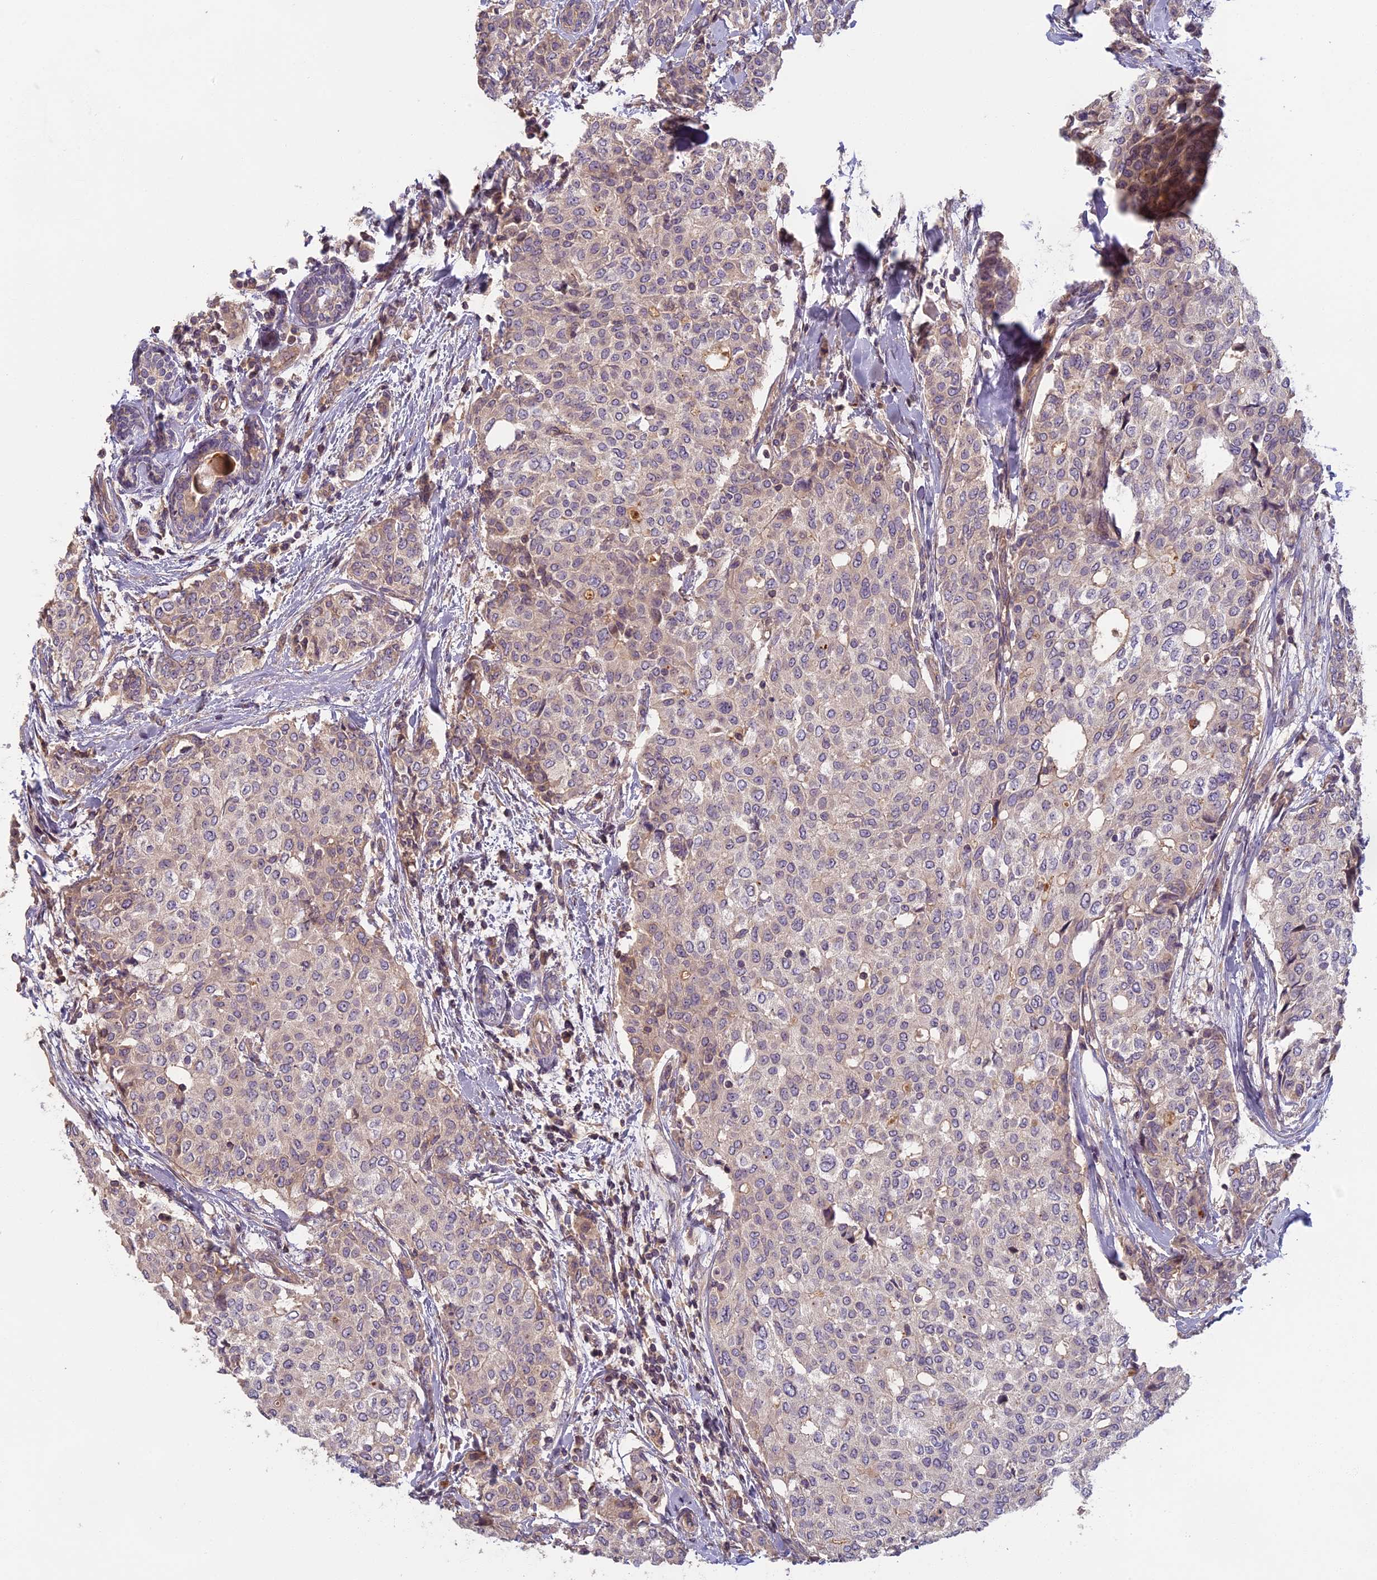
{"staining": {"intensity": "weak", "quantity": "<25%", "location": "cytoplasmic/membranous"}, "tissue": "breast cancer", "cell_type": "Tumor cells", "image_type": "cancer", "snomed": [{"axis": "morphology", "description": "Lobular carcinoma"}, {"axis": "topography", "description": "Breast"}], "caption": "IHC histopathology image of neoplastic tissue: lobular carcinoma (breast) stained with DAB displays no significant protein positivity in tumor cells.", "gene": "AP4E1", "patient": {"sex": "female", "age": 51}}